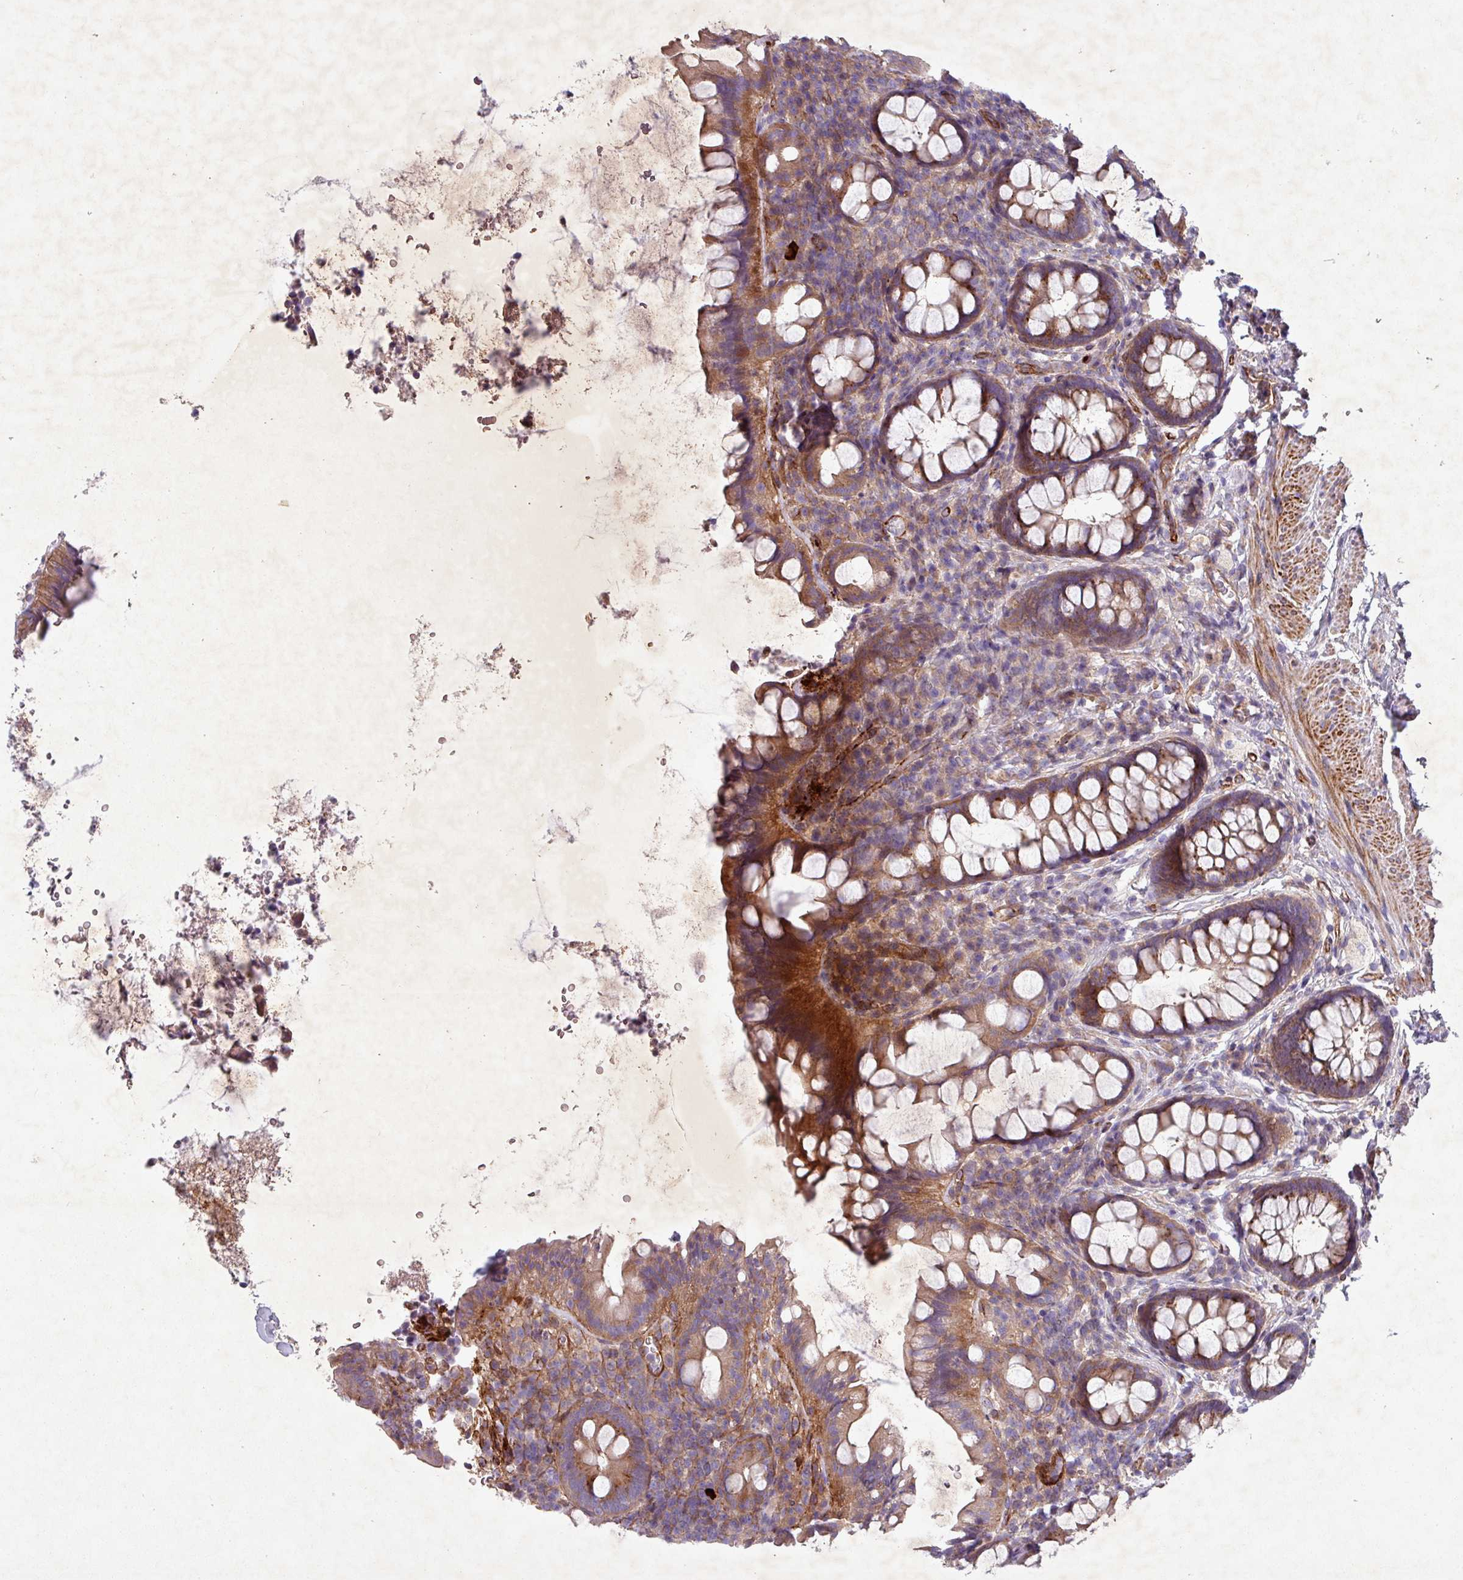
{"staining": {"intensity": "moderate", "quantity": ">75%", "location": "cytoplasmic/membranous"}, "tissue": "rectum", "cell_type": "Glandular cells", "image_type": "normal", "snomed": [{"axis": "morphology", "description": "Normal tissue, NOS"}, {"axis": "topography", "description": "Rectum"}, {"axis": "topography", "description": "Peripheral nerve tissue"}], "caption": "Immunohistochemistry image of normal rectum stained for a protein (brown), which demonstrates medium levels of moderate cytoplasmic/membranous positivity in approximately >75% of glandular cells.", "gene": "ATP2C2", "patient": {"sex": "female", "age": 69}}